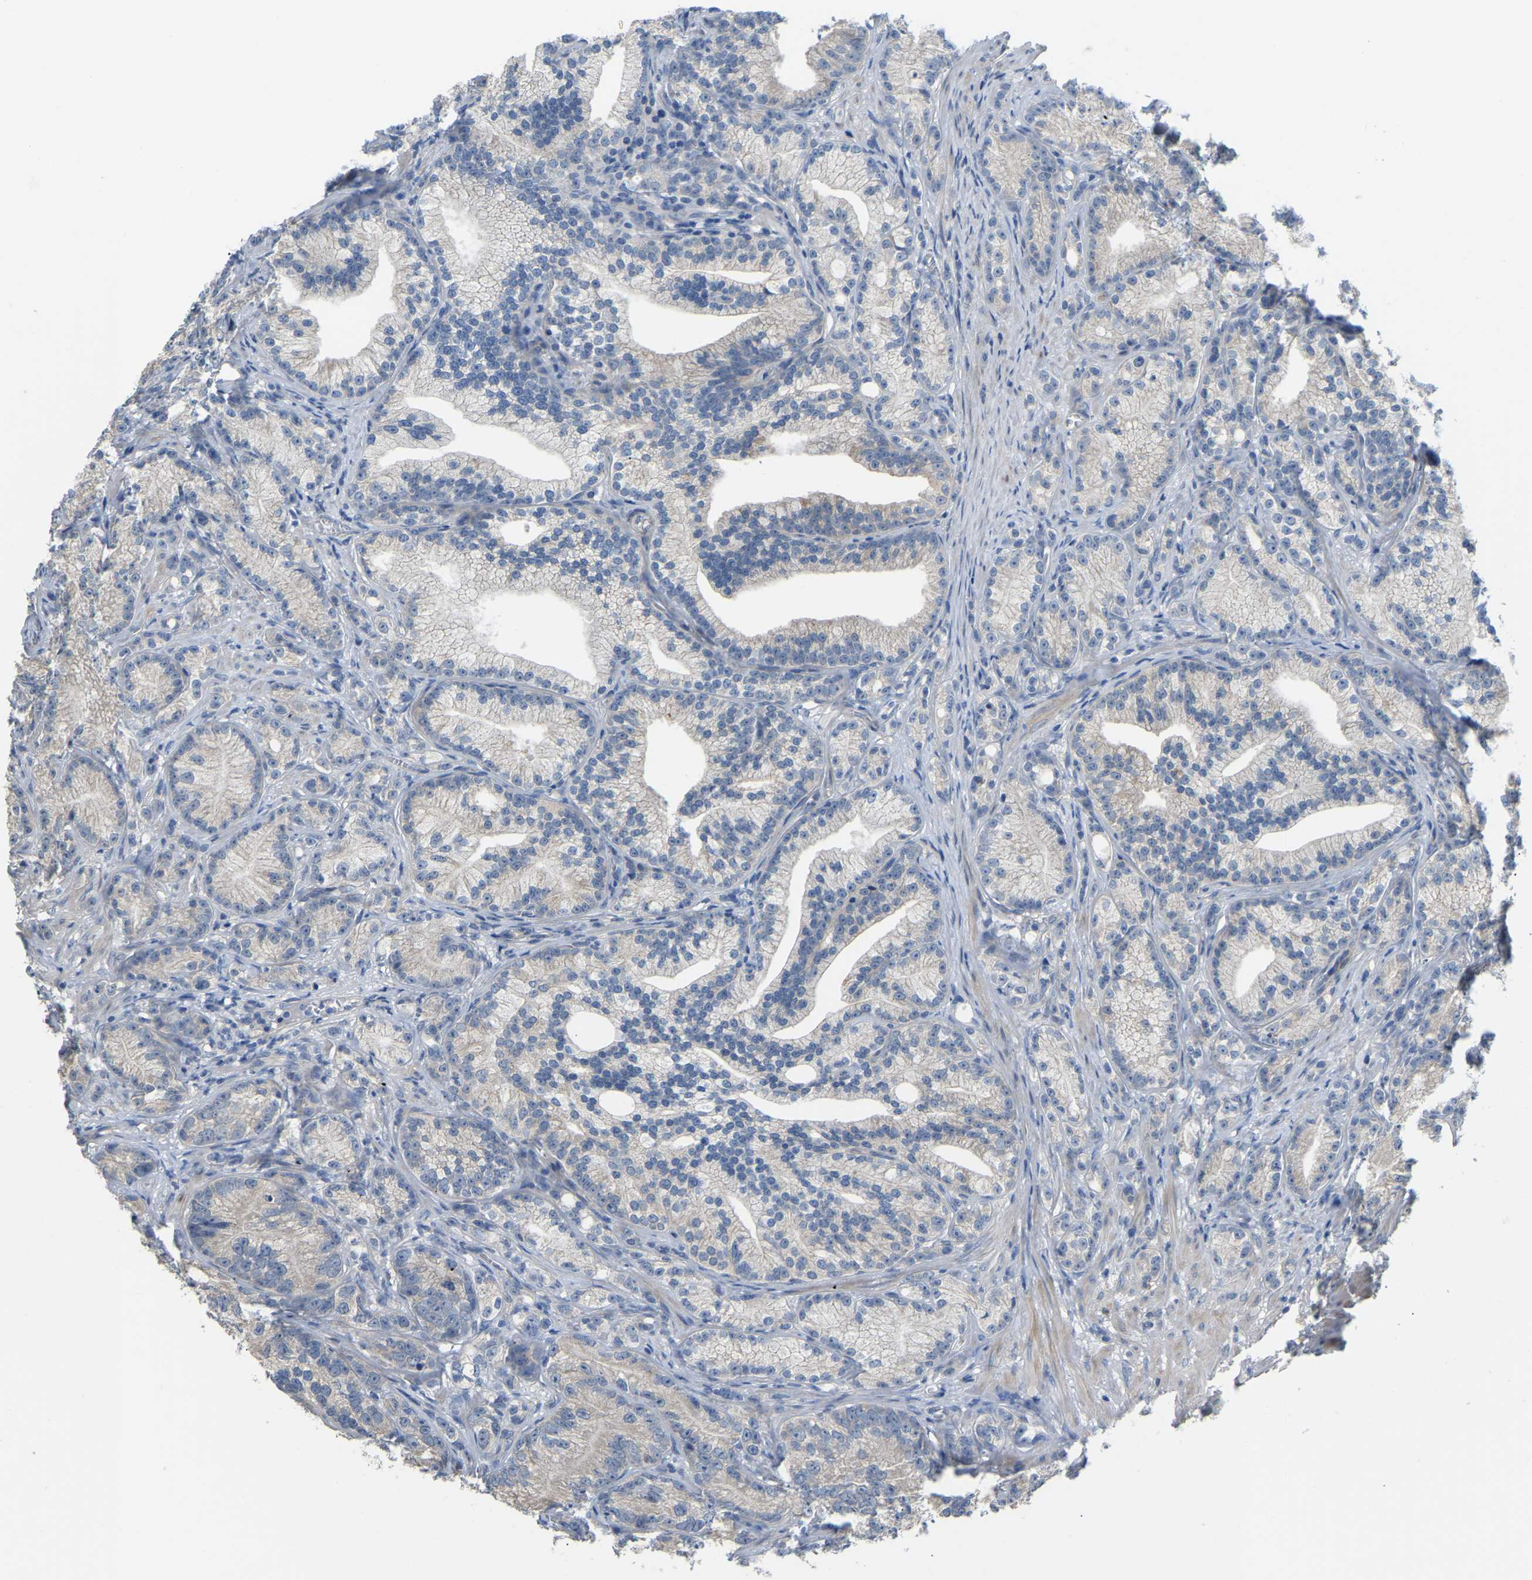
{"staining": {"intensity": "negative", "quantity": "none", "location": "none"}, "tissue": "prostate cancer", "cell_type": "Tumor cells", "image_type": "cancer", "snomed": [{"axis": "morphology", "description": "Adenocarcinoma, Low grade"}, {"axis": "topography", "description": "Prostate"}], "caption": "The image exhibits no staining of tumor cells in prostate cancer (adenocarcinoma (low-grade)).", "gene": "HIGD2B", "patient": {"sex": "male", "age": 89}}